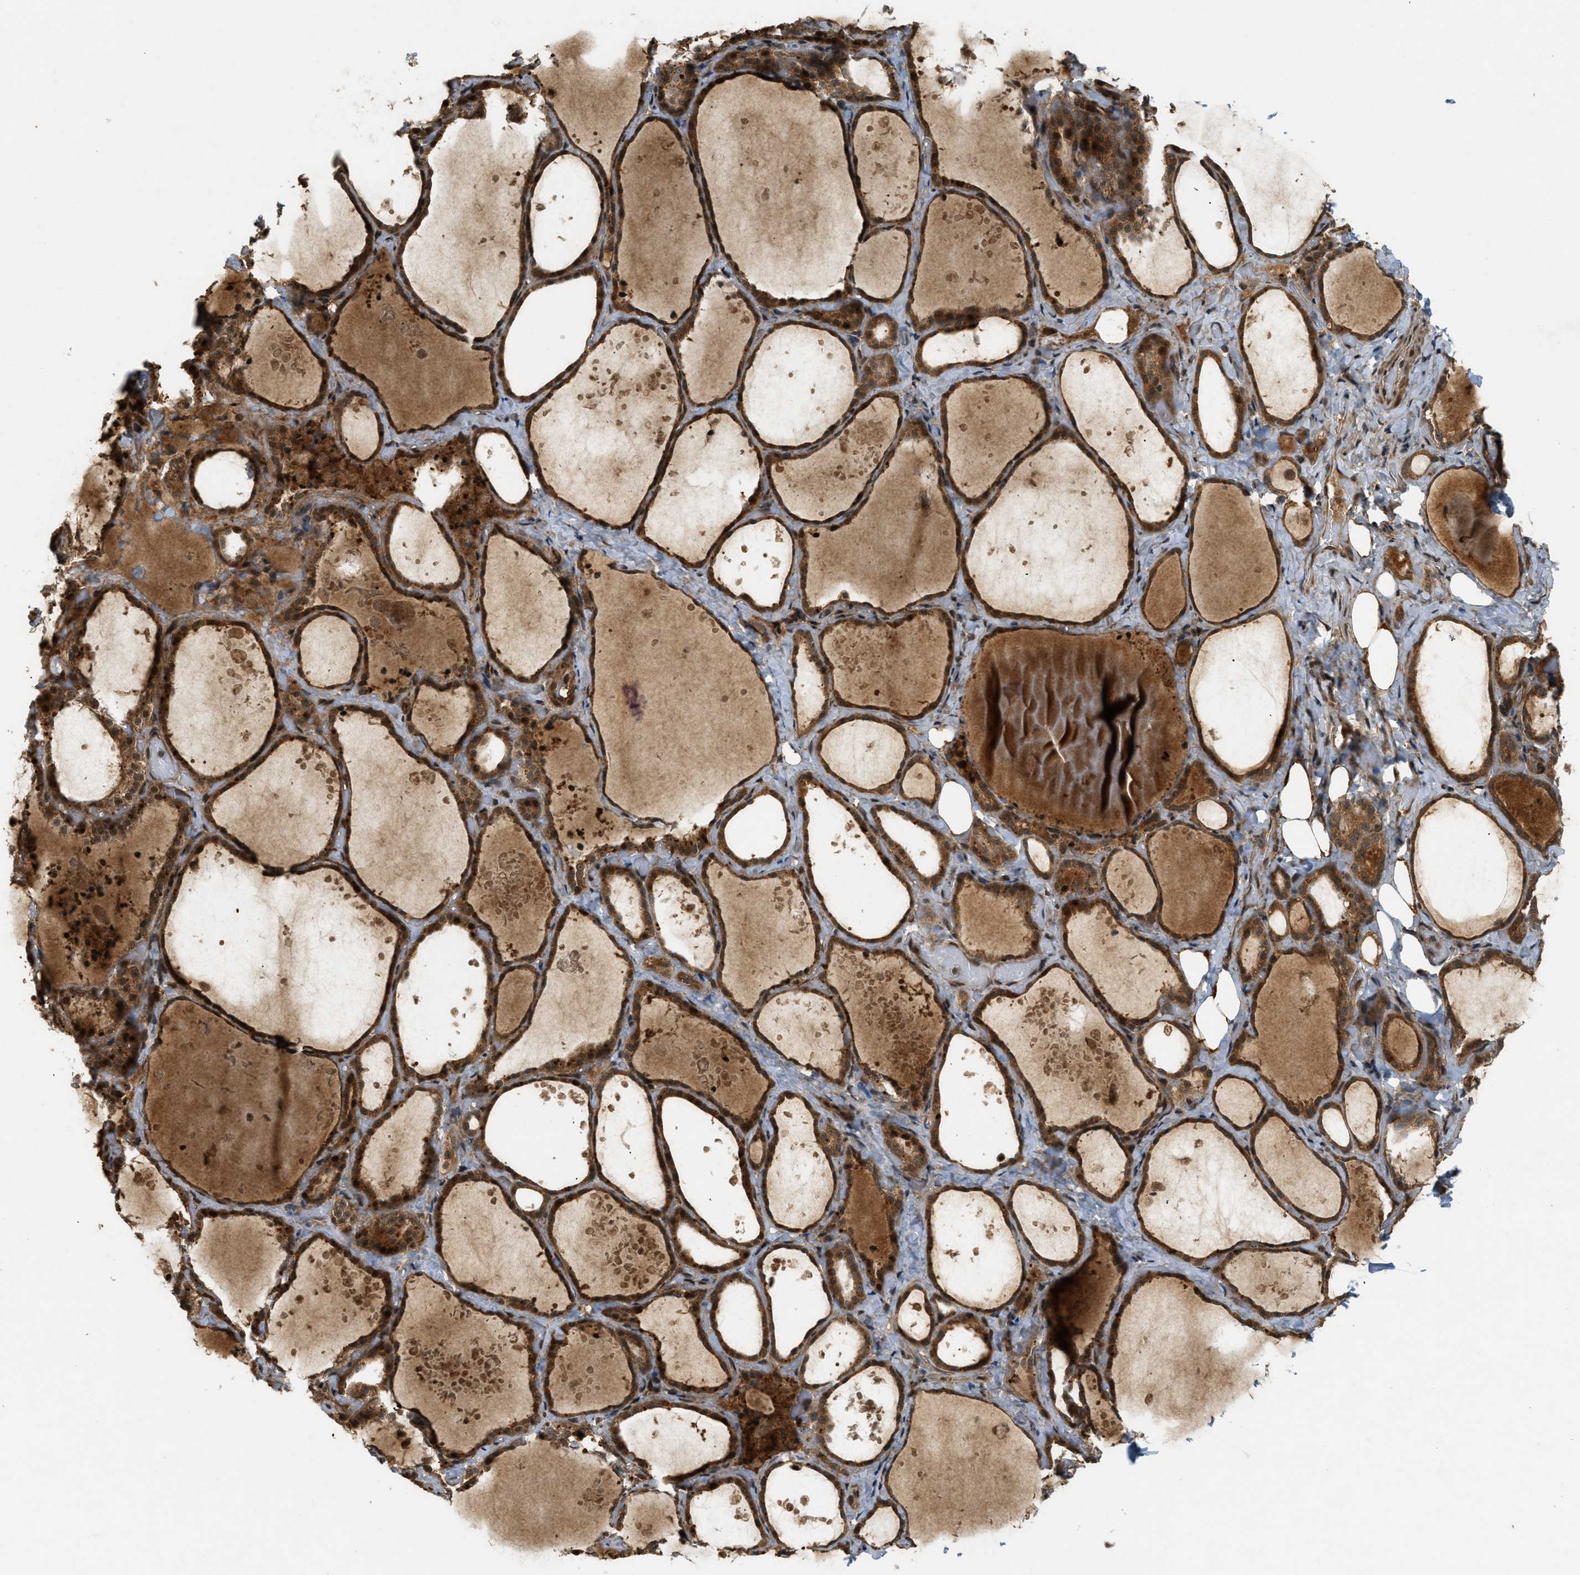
{"staining": {"intensity": "strong", "quantity": ">75%", "location": "cytoplasmic/membranous,nuclear"}, "tissue": "thyroid gland", "cell_type": "Glandular cells", "image_type": "normal", "snomed": [{"axis": "morphology", "description": "Normal tissue, NOS"}, {"axis": "topography", "description": "Thyroid gland"}], "caption": "This photomicrograph exhibits immunohistochemistry (IHC) staining of normal human thyroid gland, with high strong cytoplasmic/membranous,nuclear positivity in approximately >75% of glandular cells.", "gene": "EIF2AK3", "patient": {"sex": "female", "age": 44}}